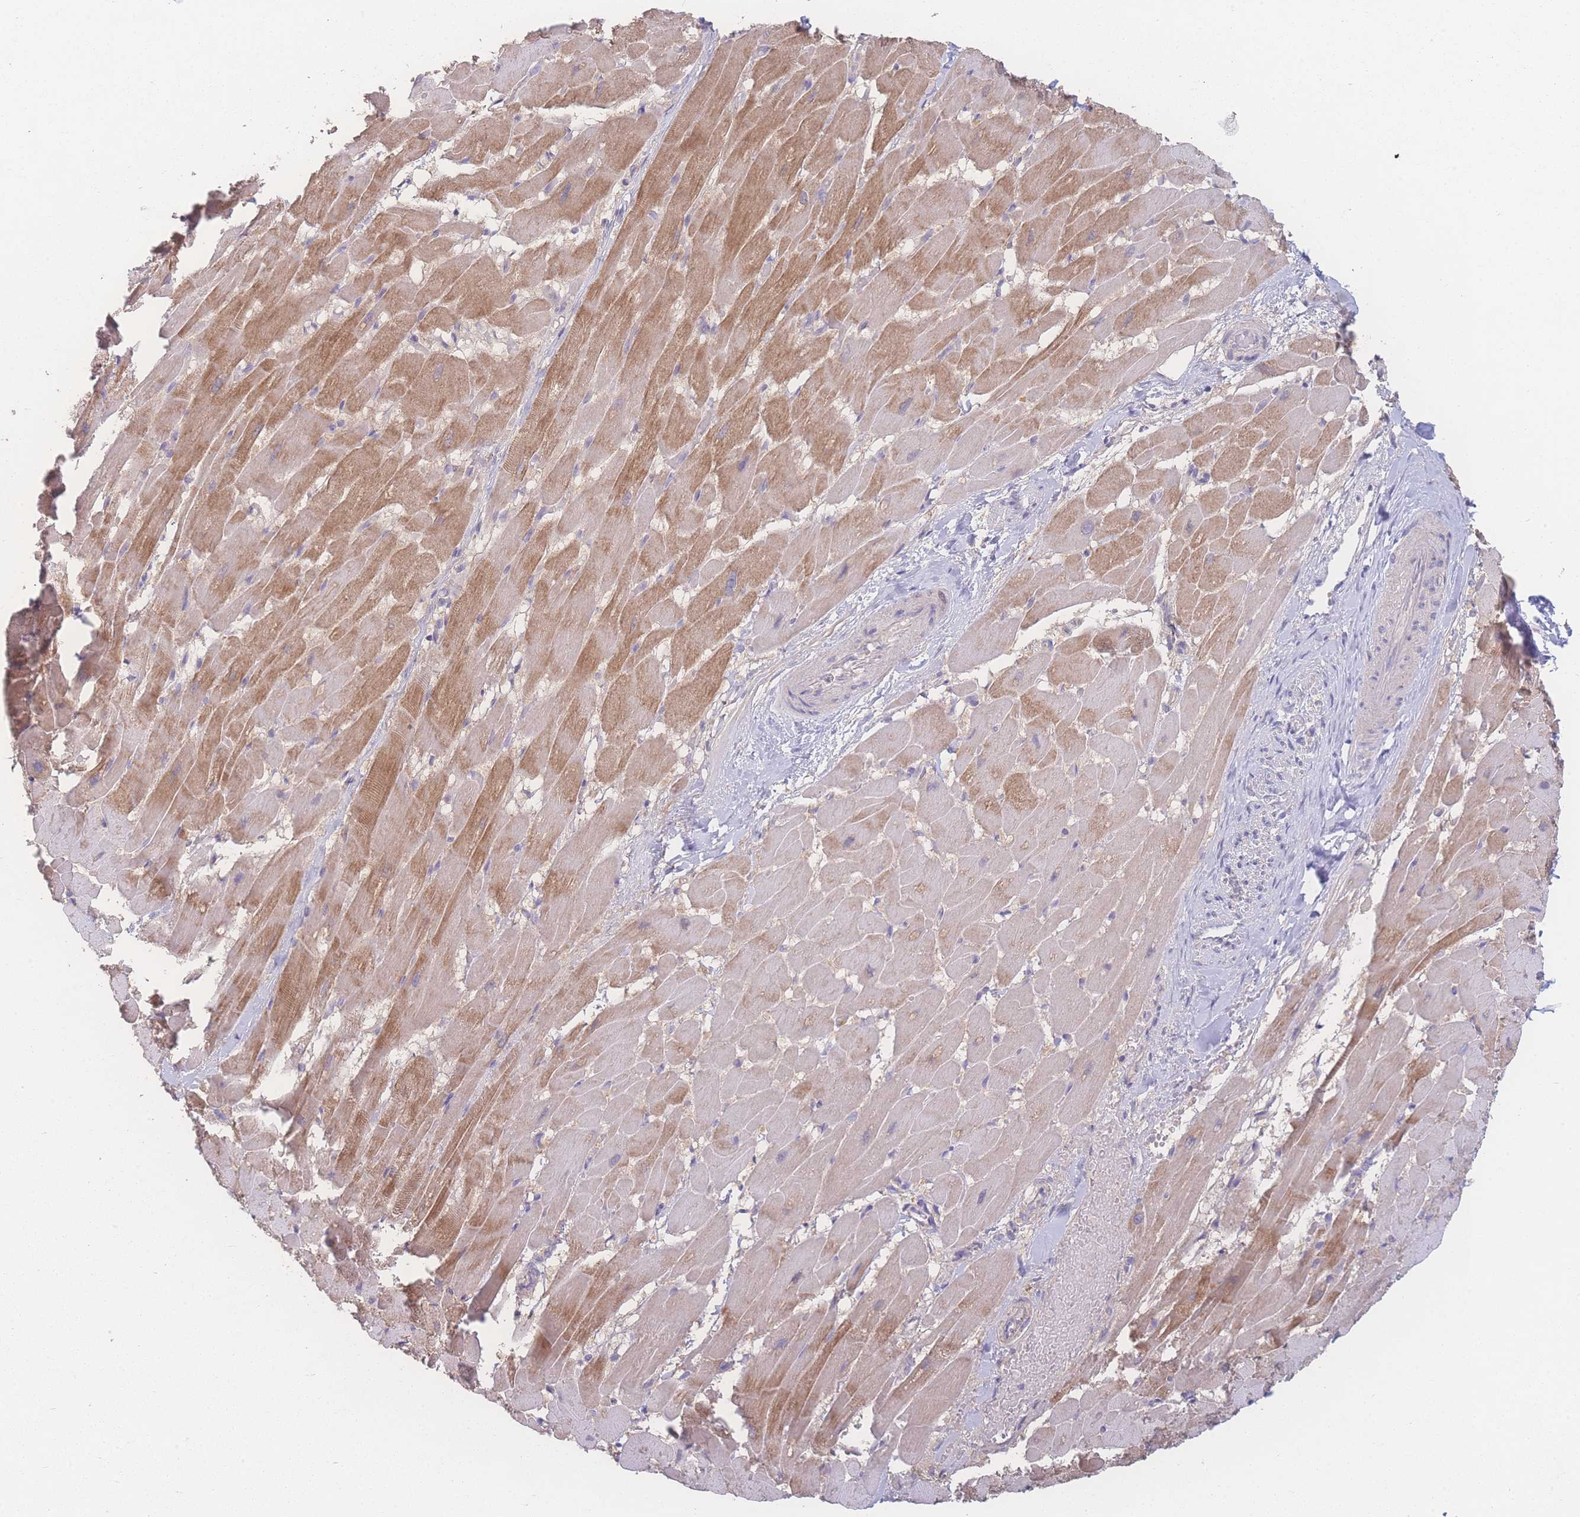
{"staining": {"intensity": "moderate", "quantity": ">75%", "location": "cytoplasmic/membranous"}, "tissue": "heart muscle", "cell_type": "Cardiomyocytes", "image_type": "normal", "snomed": [{"axis": "morphology", "description": "Normal tissue, NOS"}, {"axis": "topography", "description": "Heart"}], "caption": "A high-resolution micrograph shows immunohistochemistry staining of unremarkable heart muscle, which displays moderate cytoplasmic/membranous positivity in about >75% of cardiomyocytes.", "gene": "GIPR", "patient": {"sex": "male", "age": 37}}